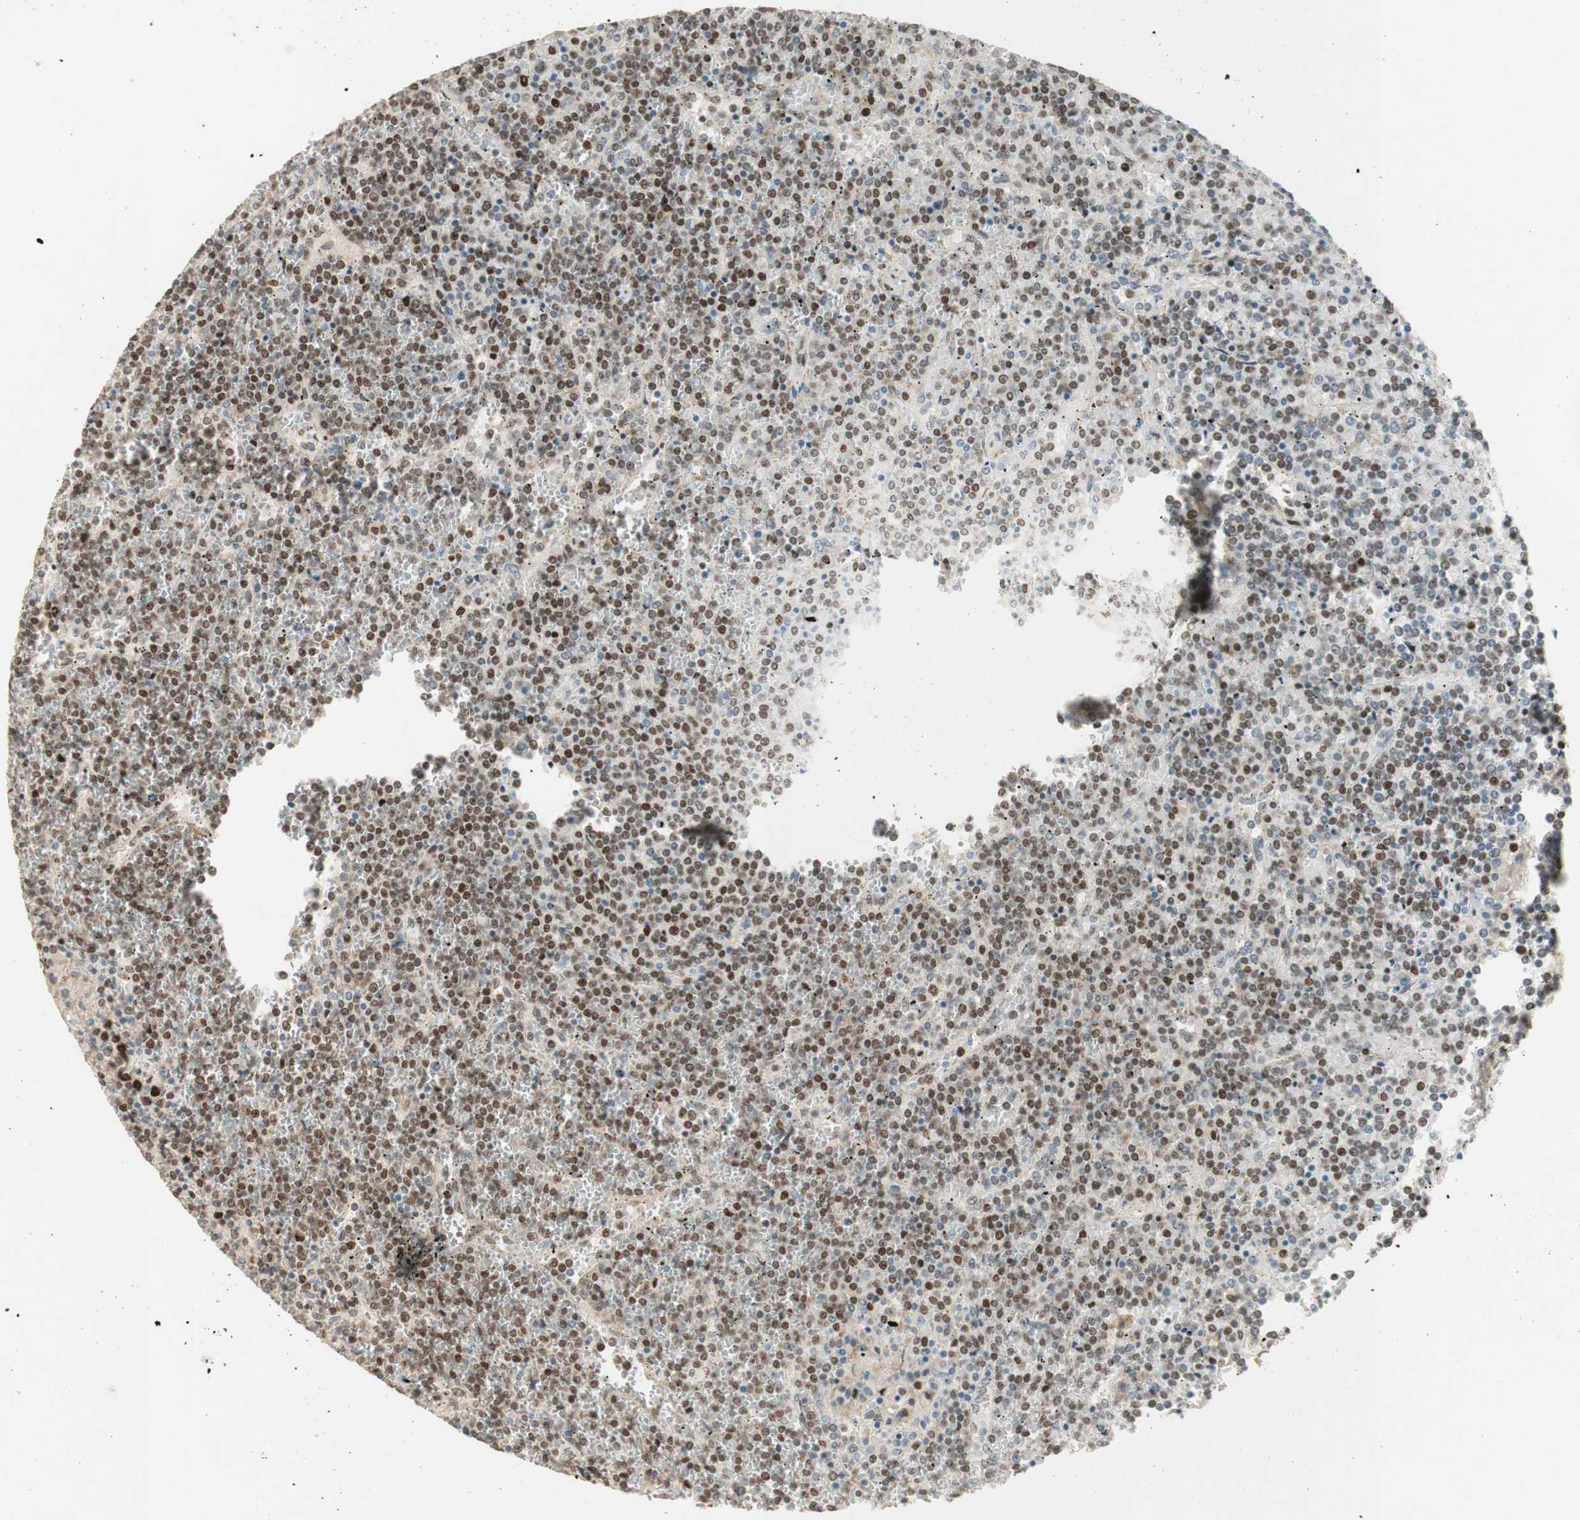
{"staining": {"intensity": "weak", "quantity": ">75%", "location": "nuclear"}, "tissue": "lymphoma", "cell_type": "Tumor cells", "image_type": "cancer", "snomed": [{"axis": "morphology", "description": "Malignant lymphoma, non-Hodgkin's type, Low grade"}, {"axis": "topography", "description": "Spleen"}], "caption": "This photomicrograph exhibits immunohistochemistry (IHC) staining of human lymphoma, with low weak nuclear positivity in about >75% of tumor cells.", "gene": "FOXP1", "patient": {"sex": "female", "age": 19}}